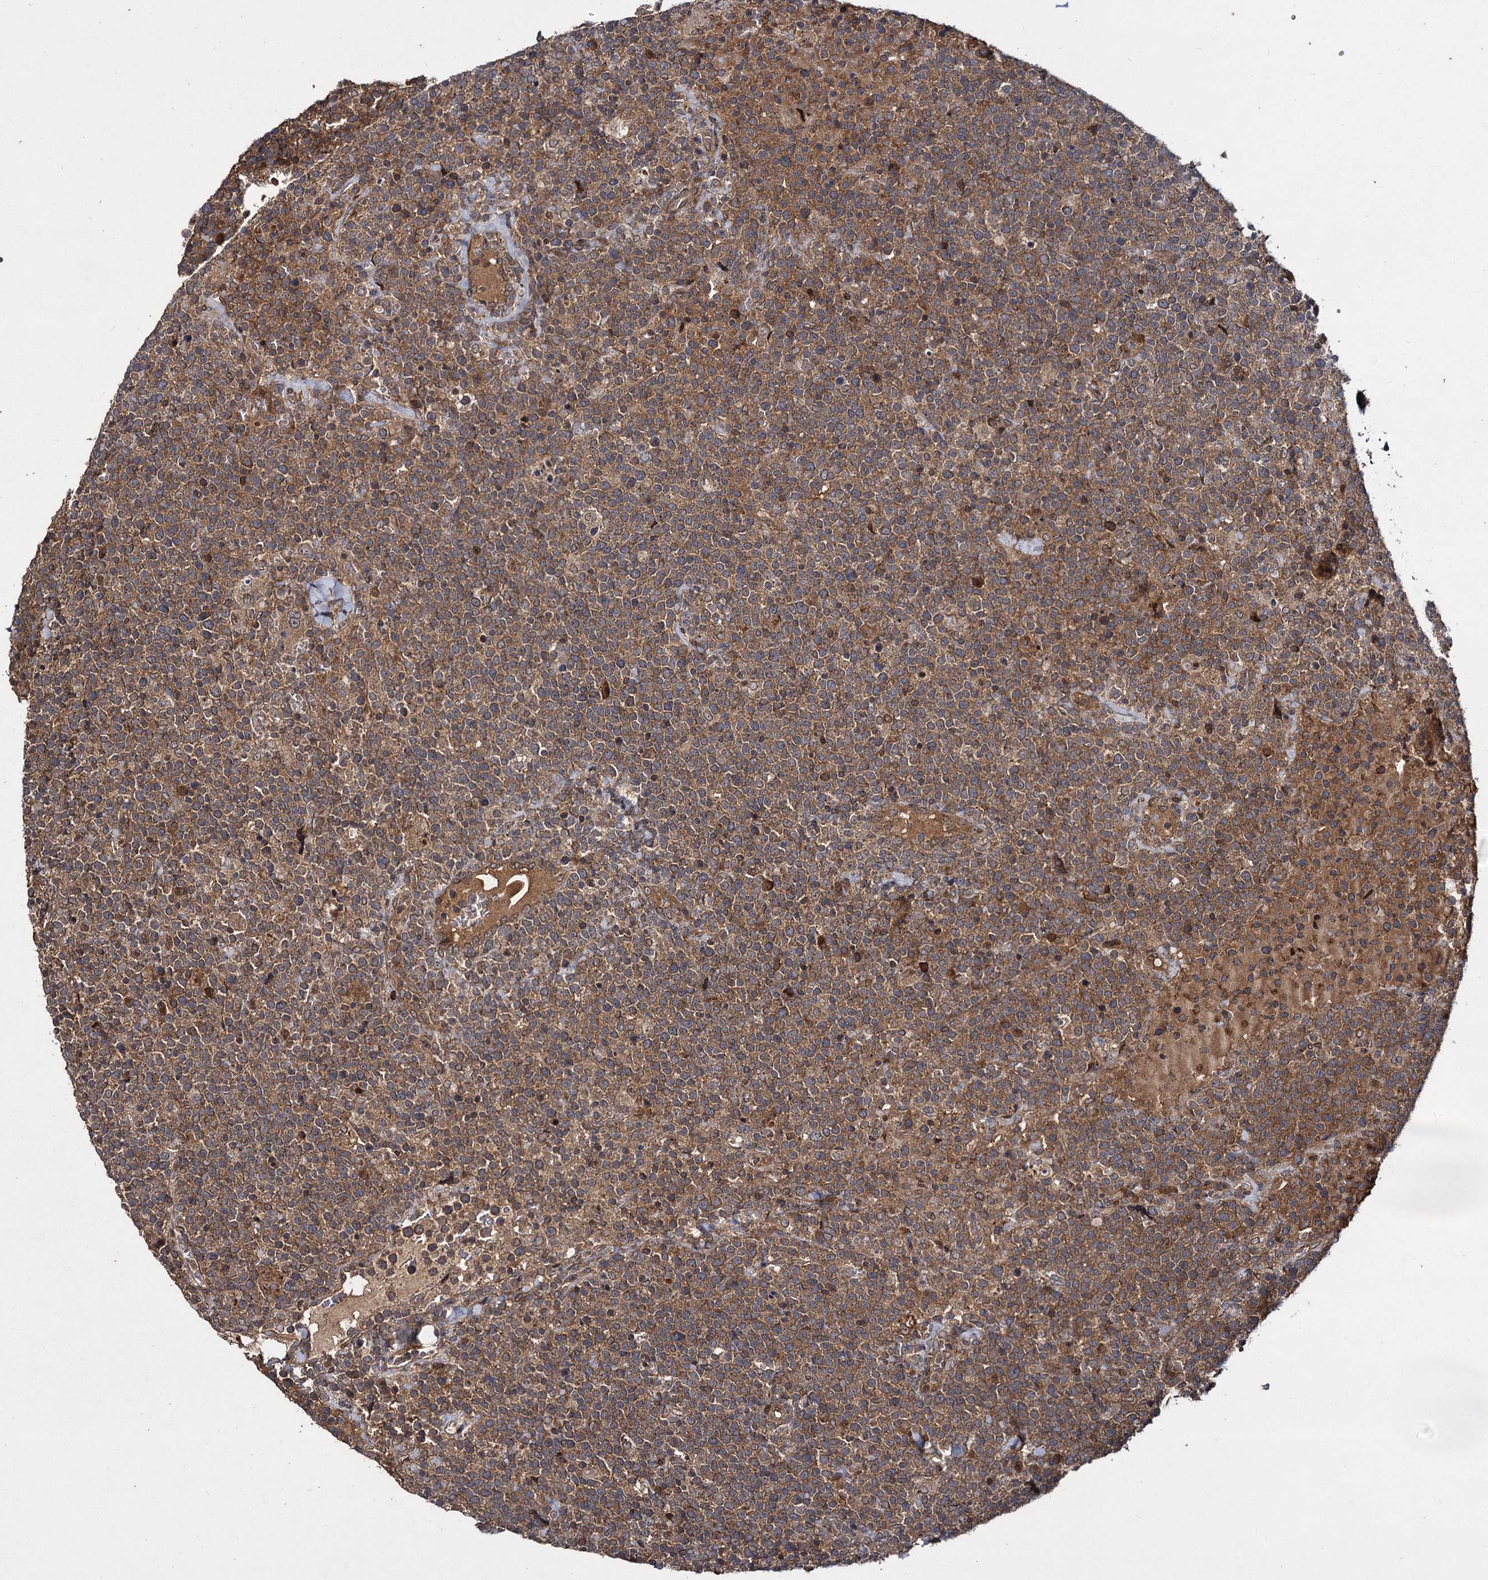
{"staining": {"intensity": "moderate", "quantity": ">75%", "location": "cytoplasmic/membranous"}, "tissue": "lymphoma", "cell_type": "Tumor cells", "image_type": "cancer", "snomed": [{"axis": "morphology", "description": "Malignant lymphoma, non-Hodgkin's type, High grade"}, {"axis": "topography", "description": "Lymph node"}], "caption": "Protein analysis of high-grade malignant lymphoma, non-Hodgkin's type tissue displays moderate cytoplasmic/membranous staining in about >75% of tumor cells. The protein of interest is shown in brown color, while the nuclei are stained blue.", "gene": "DCP1B", "patient": {"sex": "male", "age": 61}}